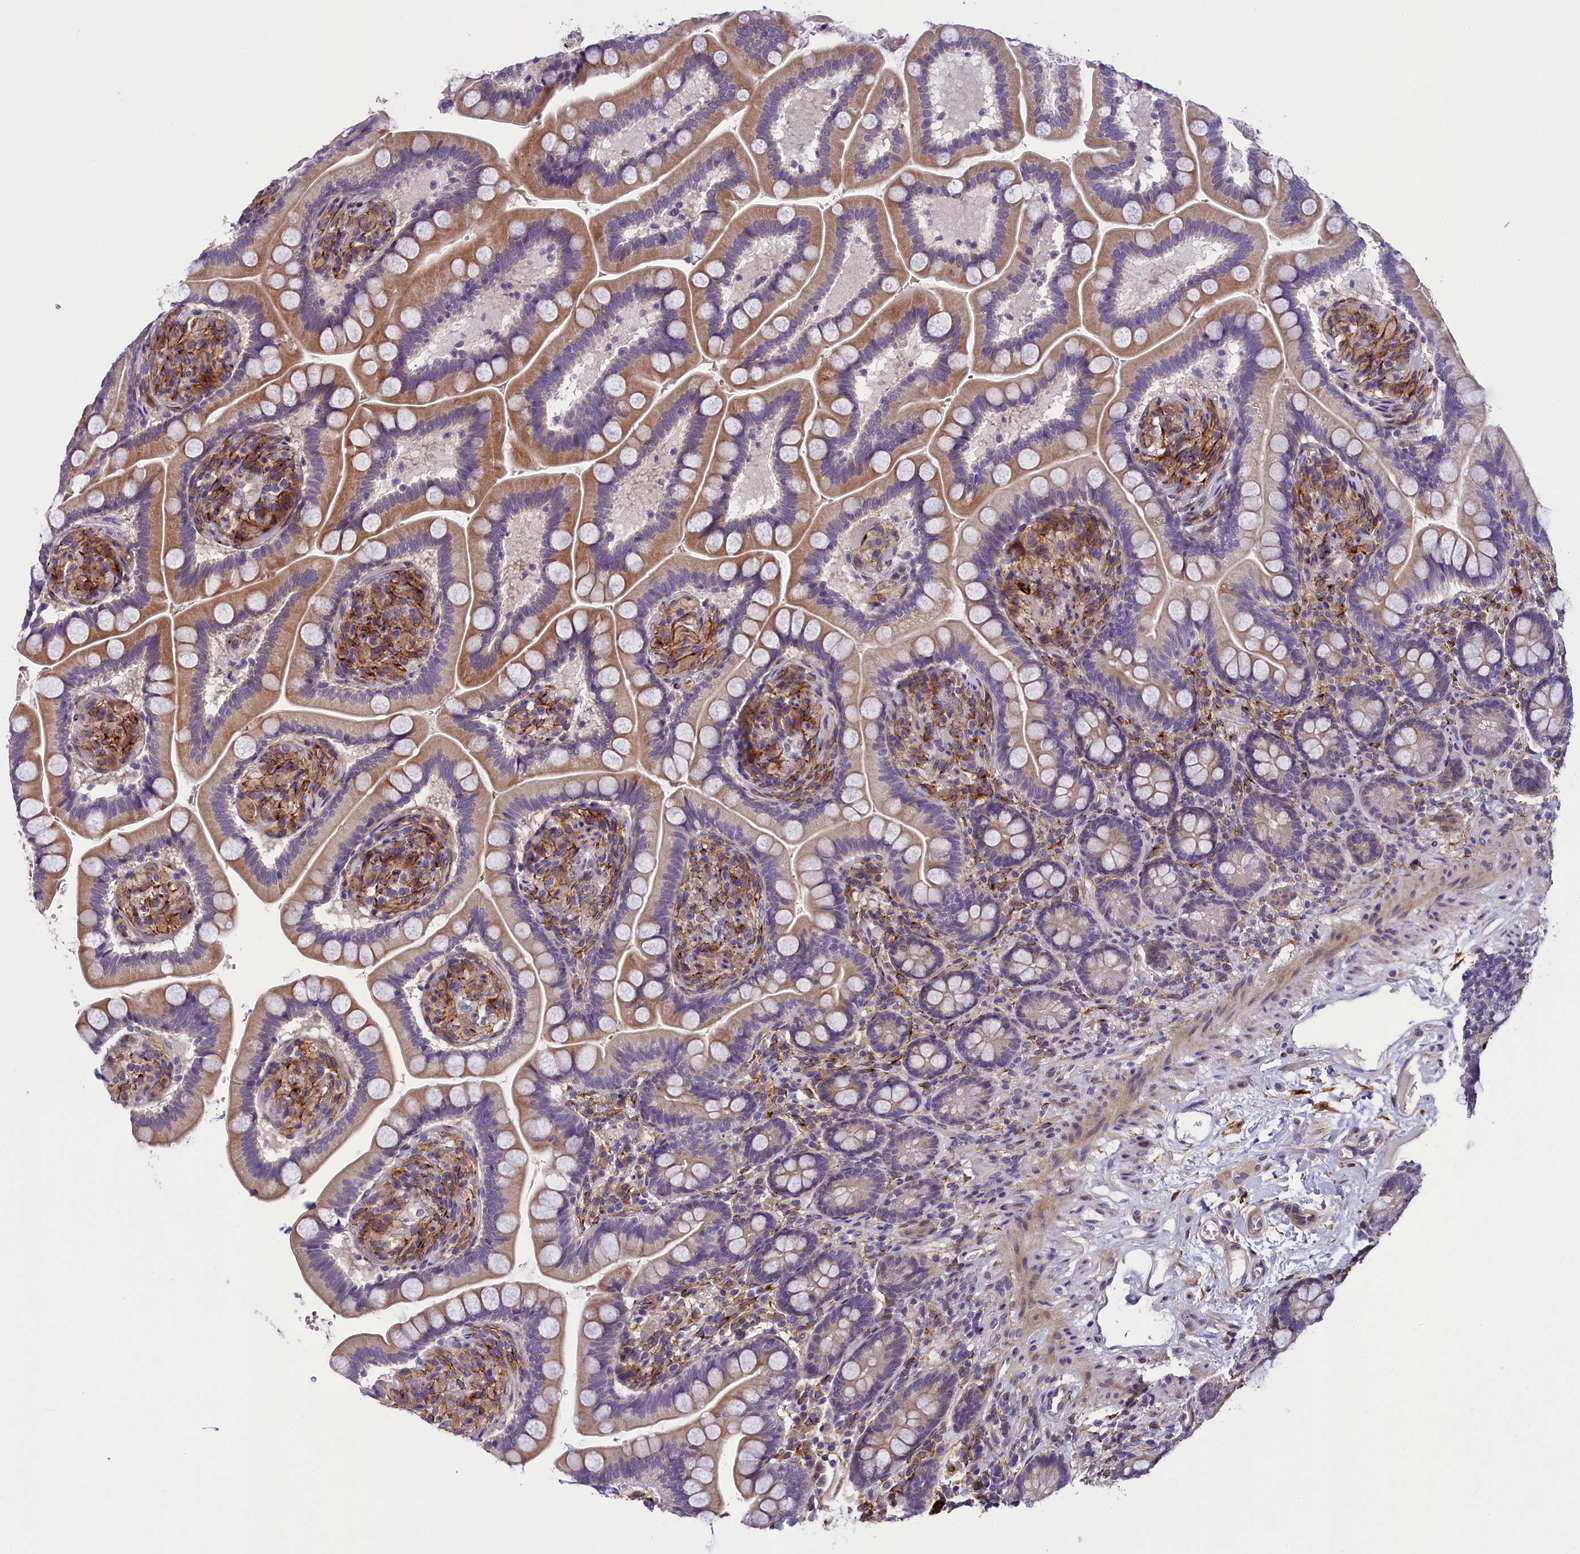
{"staining": {"intensity": "moderate", "quantity": "25%-75%", "location": "cytoplasmic/membranous"}, "tissue": "small intestine", "cell_type": "Glandular cells", "image_type": "normal", "snomed": [{"axis": "morphology", "description": "Normal tissue, NOS"}, {"axis": "topography", "description": "Small intestine"}], "caption": "DAB (3,3'-diaminobenzidine) immunohistochemical staining of benign small intestine exhibits moderate cytoplasmic/membranous protein staining in approximately 25%-75% of glandular cells.", "gene": "MRC2", "patient": {"sex": "female", "age": 64}}